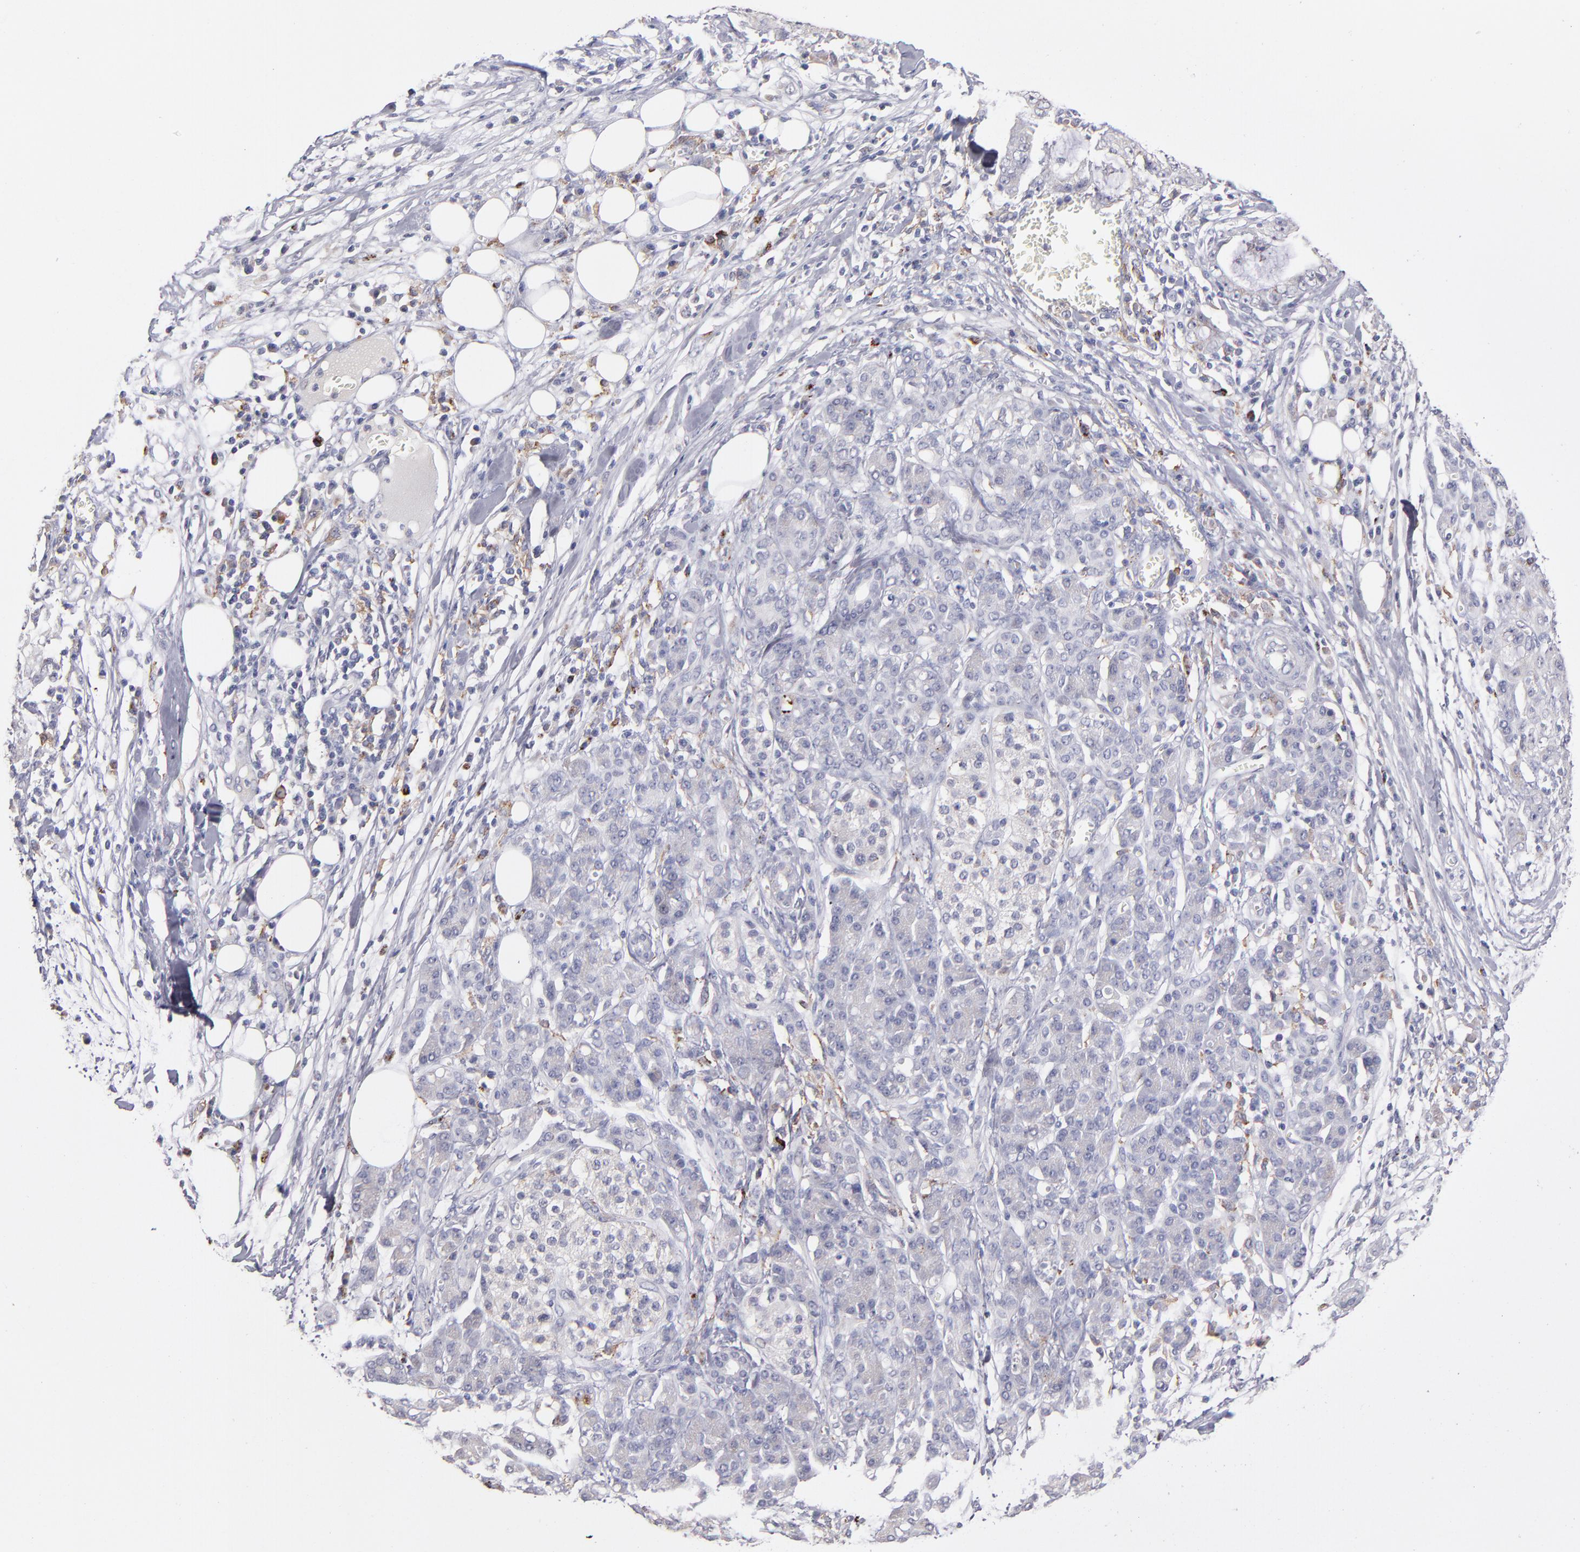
{"staining": {"intensity": "negative", "quantity": "none", "location": "none"}, "tissue": "pancreatic cancer", "cell_type": "Tumor cells", "image_type": "cancer", "snomed": [{"axis": "morphology", "description": "Adenocarcinoma, NOS"}, {"axis": "topography", "description": "Pancreas"}], "caption": "There is no significant staining in tumor cells of pancreatic cancer (adenocarcinoma). (DAB immunohistochemistry (IHC), high magnification).", "gene": "GLDC", "patient": {"sex": "female", "age": 73}}